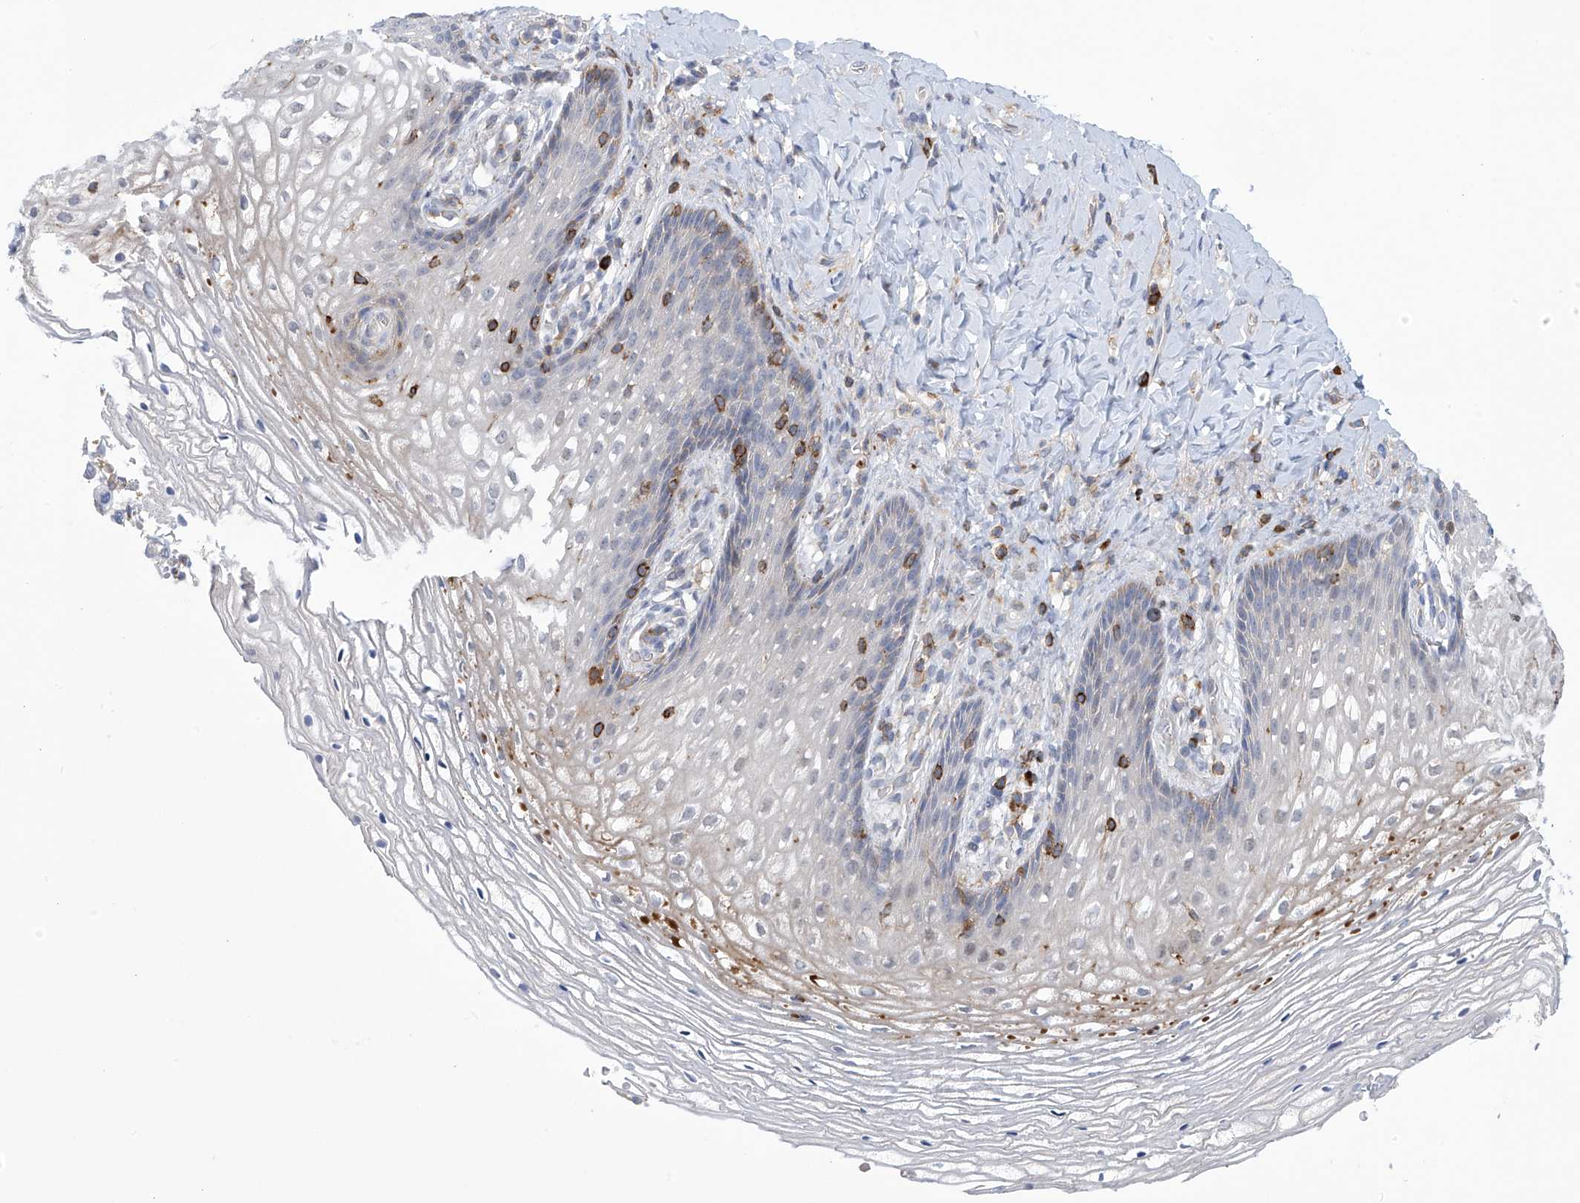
{"staining": {"intensity": "weak", "quantity": "<25%", "location": "cytoplasmic/membranous"}, "tissue": "vagina", "cell_type": "Squamous epithelial cells", "image_type": "normal", "snomed": [{"axis": "morphology", "description": "Normal tissue, NOS"}, {"axis": "topography", "description": "Vagina"}], "caption": "Immunohistochemistry micrograph of normal vagina: human vagina stained with DAB shows no significant protein expression in squamous epithelial cells.", "gene": "IBA57", "patient": {"sex": "female", "age": 60}}